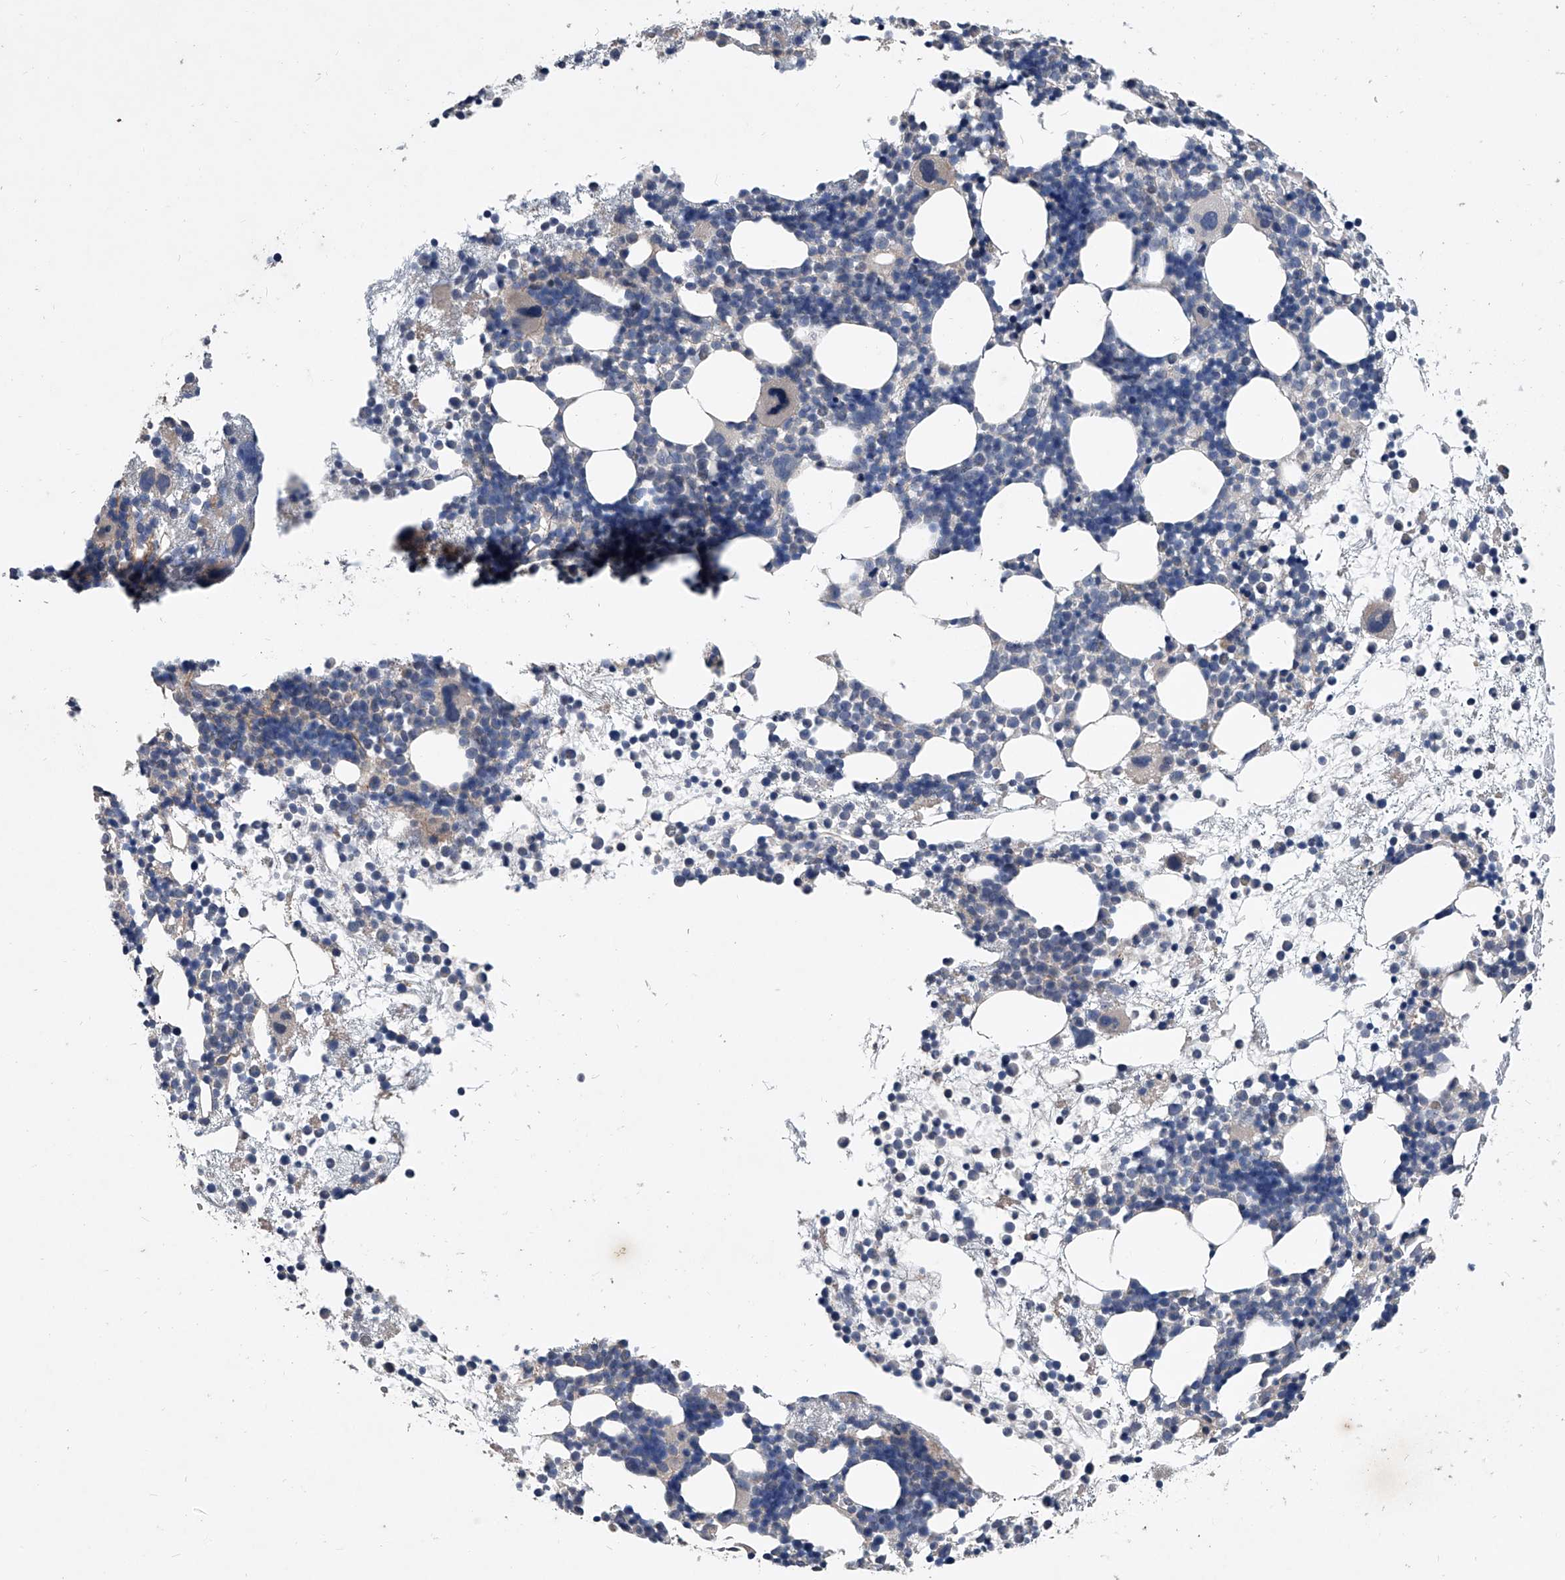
{"staining": {"intensity": "negative", "quantity": "none", "location": "none"}, "tissue": "bone marrow", "cell_type": "Hematopoietic cells", "image_type": "normal", "snomed": [{"axis": "morphology", "description": "Normal tissue, NOS"}, {"axis": "topography", "description": "Bone marrow"}], "caption": "Image shows no significant protein expression in hematopoietic cells of benign bone marrow.", "gene": "PHACTR1", "patient": {"sex": "female", "age": 57}}